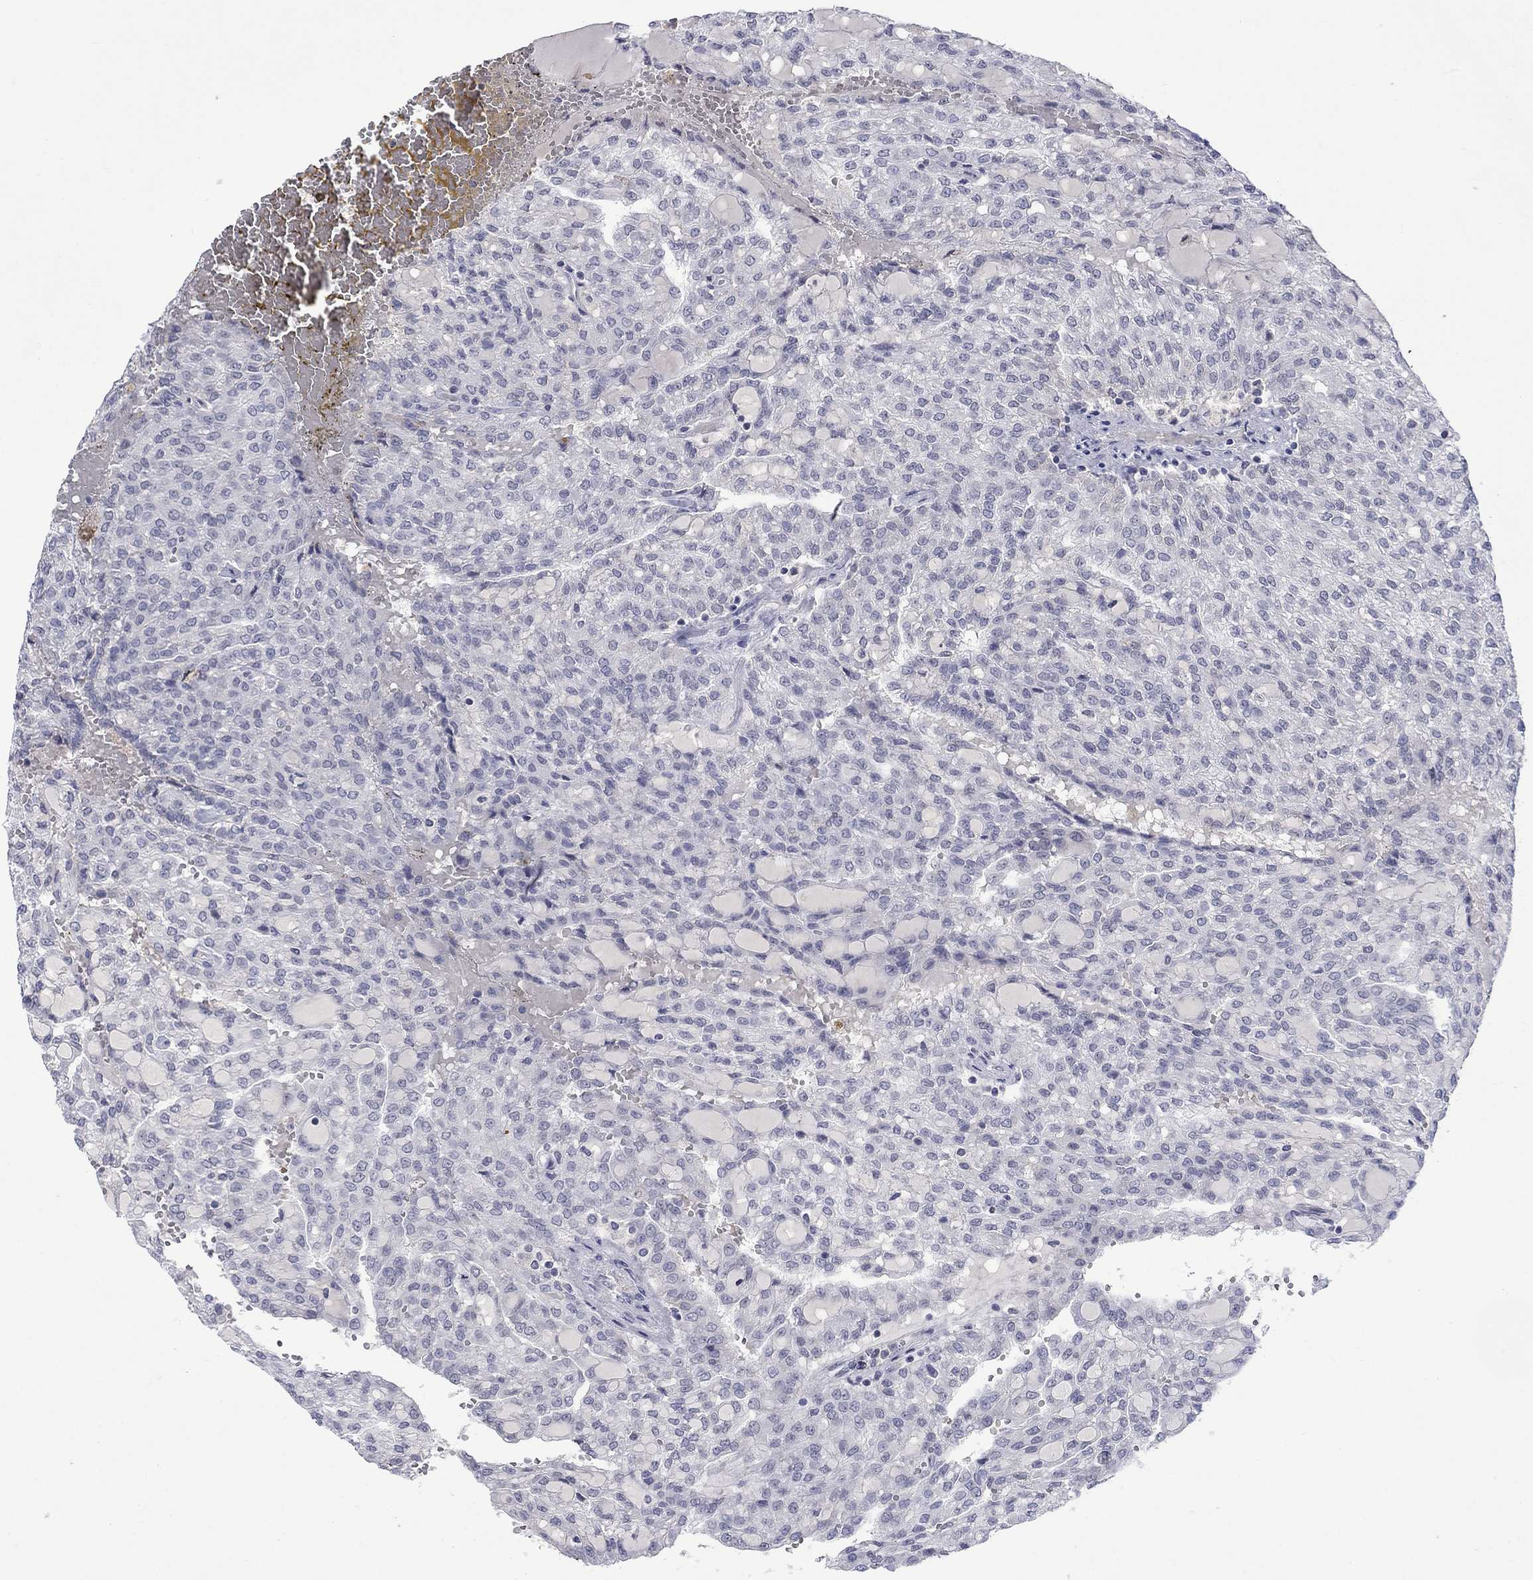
{"staining": {"intensity": "negative", "quantity": "none", "location": "none"}, "tissue": "renal cancer", "cell_type": "Tumor cells", "image_type": "cancer", "snomed": [{"axis": "morphology", "description": "Adenocarcinoma, NOS"}, {"axis": "topography", "description": "Kidney"}], "caption": "An image of renal adenocarcinoma stained for a protein shows no brown staining in tumor cells. (Immunohistochemistry, brightfield microscopy, high magnification).", "gene": "NSMF", "patient": {"sex": "male", "age": 63}}